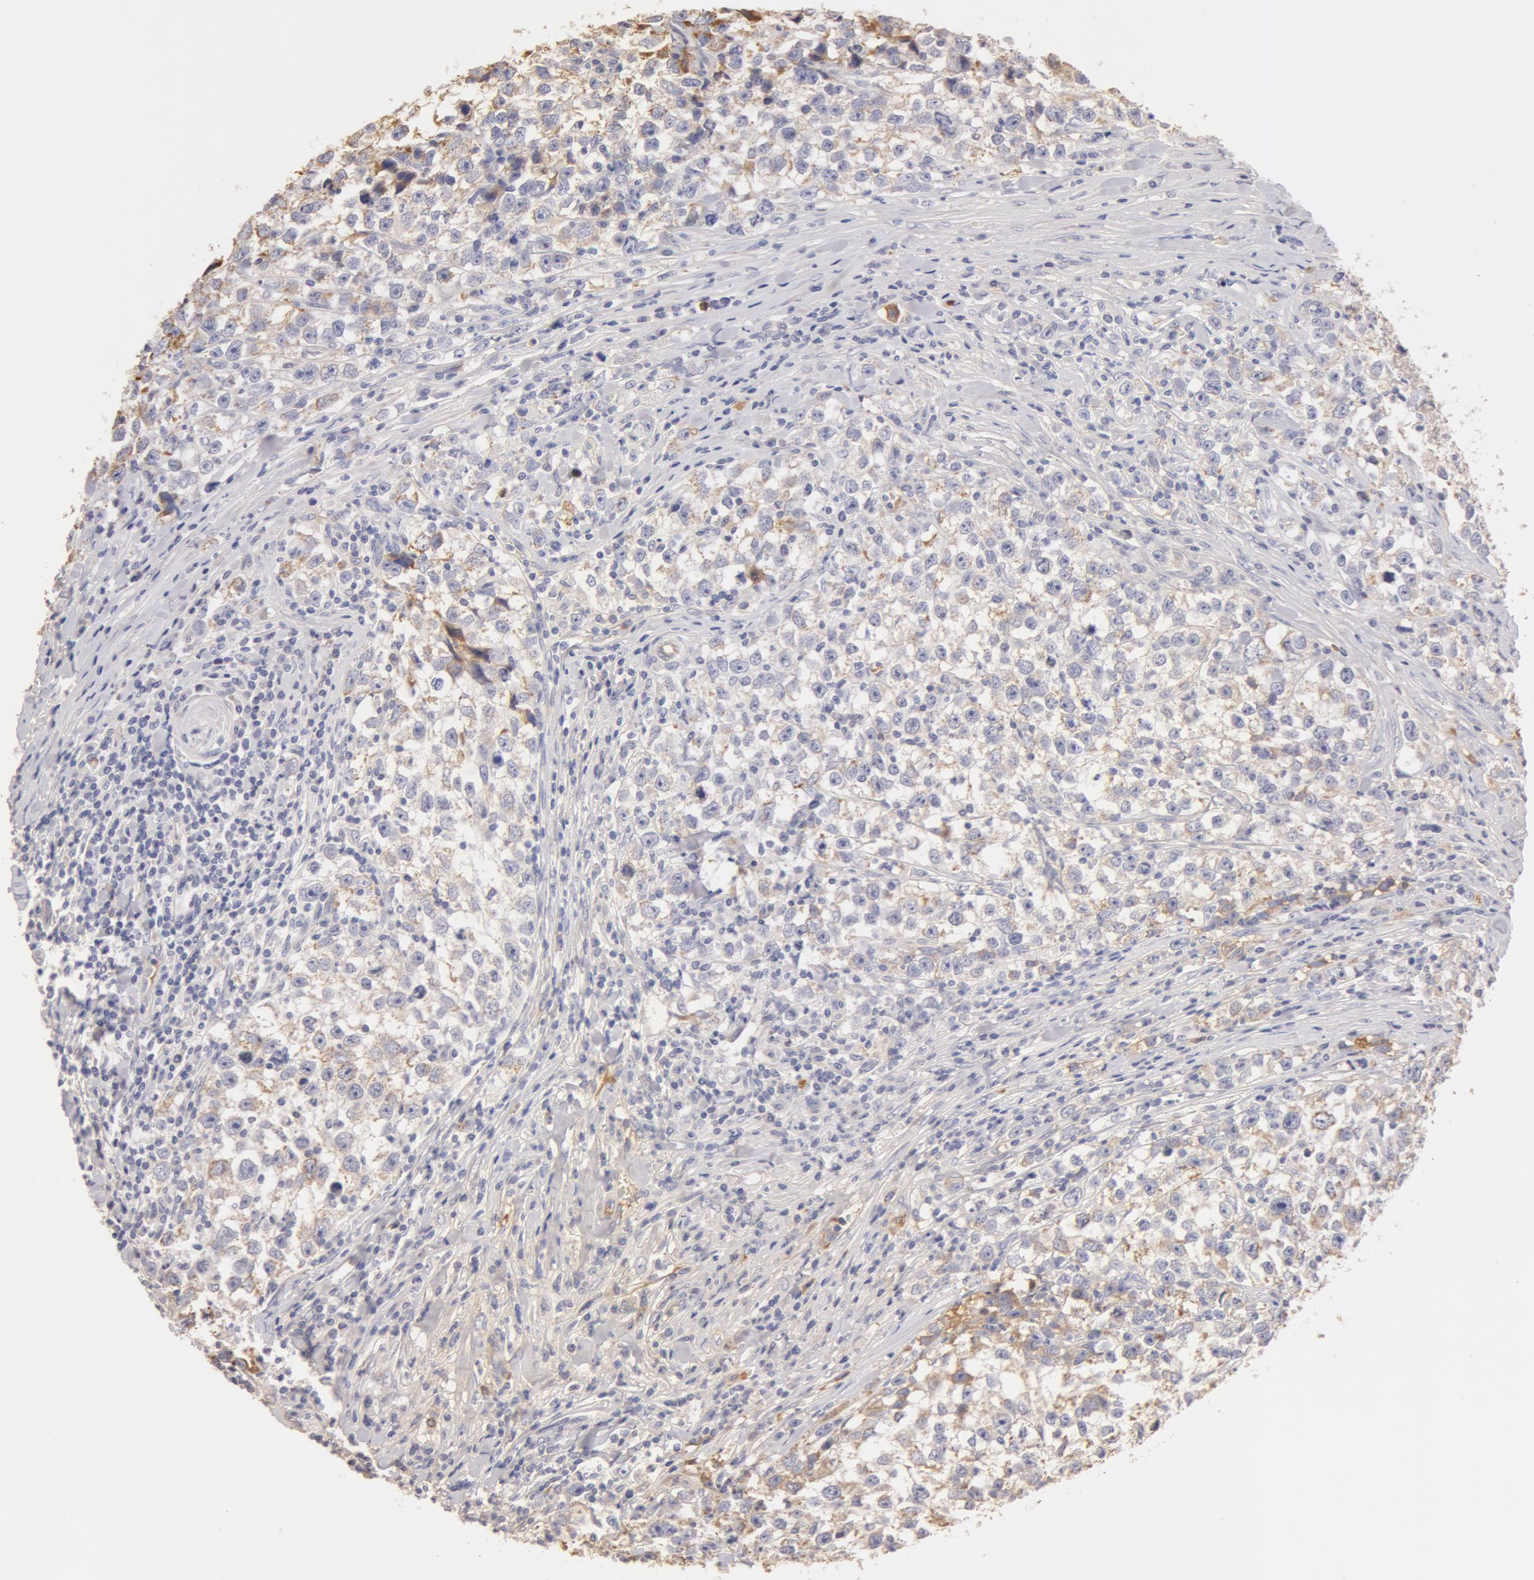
{"staining": {"intensity": "weak", "quantity": ">75%", "location": "cytoplasmic/membranous"}, "tissue": "testis cancer", "cell_type": "Tumor cells", "image_type": "cancer", "snomed": [{"axis": "morphology", "description": "Seminoma, NOS"}, {"axis": "morphology", "description": "Carcinoma, Embryonal, NOS"}, {"axis": "topography", "description": "Testis"}], "caption": "Brown immunohistochemical staining in testis cancer (embryonal carcinoma) exhibits weak cytoplasmic/membranous positivity in about >75% of tumor cells. (Brightfield microscopy of DAB IHC at high magnification).", "gene": "TF", "patient": {"sex": "male", "age": 30}}